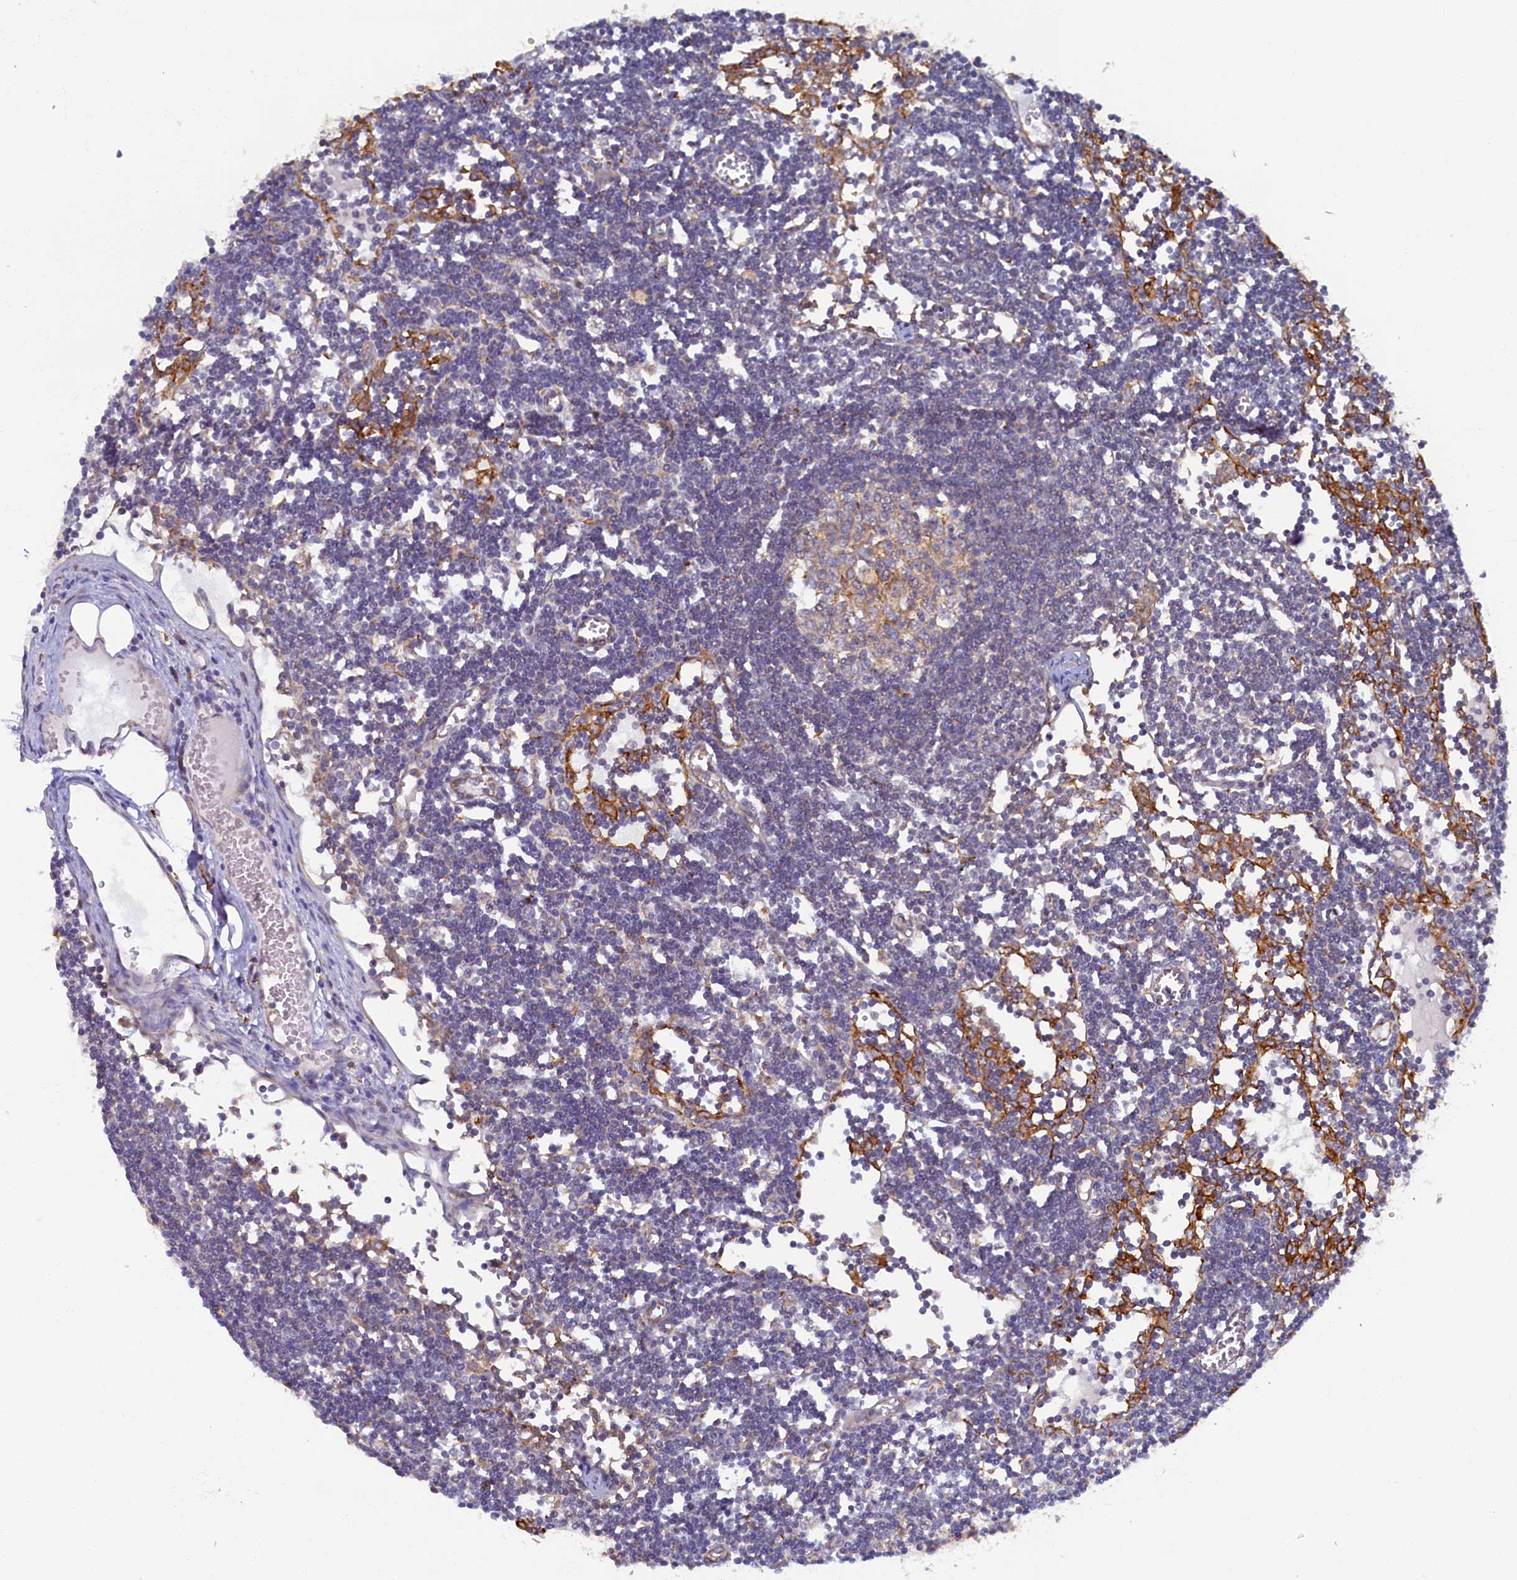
{"staining": {"intensity": "weak", "quantity": "<25%", "location": "cytoplasmic/membranous"}, "tissue": "lymph node", "cell_type": "Germinal center cells", "image_type": "normal", "snomed": [{"axis": "morphology", "description": "Normal tissue, NOS"}, {"axis": "topography", "description": "Lymph node"}], "caption": "Human lymph node stained for a protein using immunohistochemistry (IHC) shows no staining in germinal center cells.", "gene": "STX12", "patient": {"sex": "female", "age": 11}}